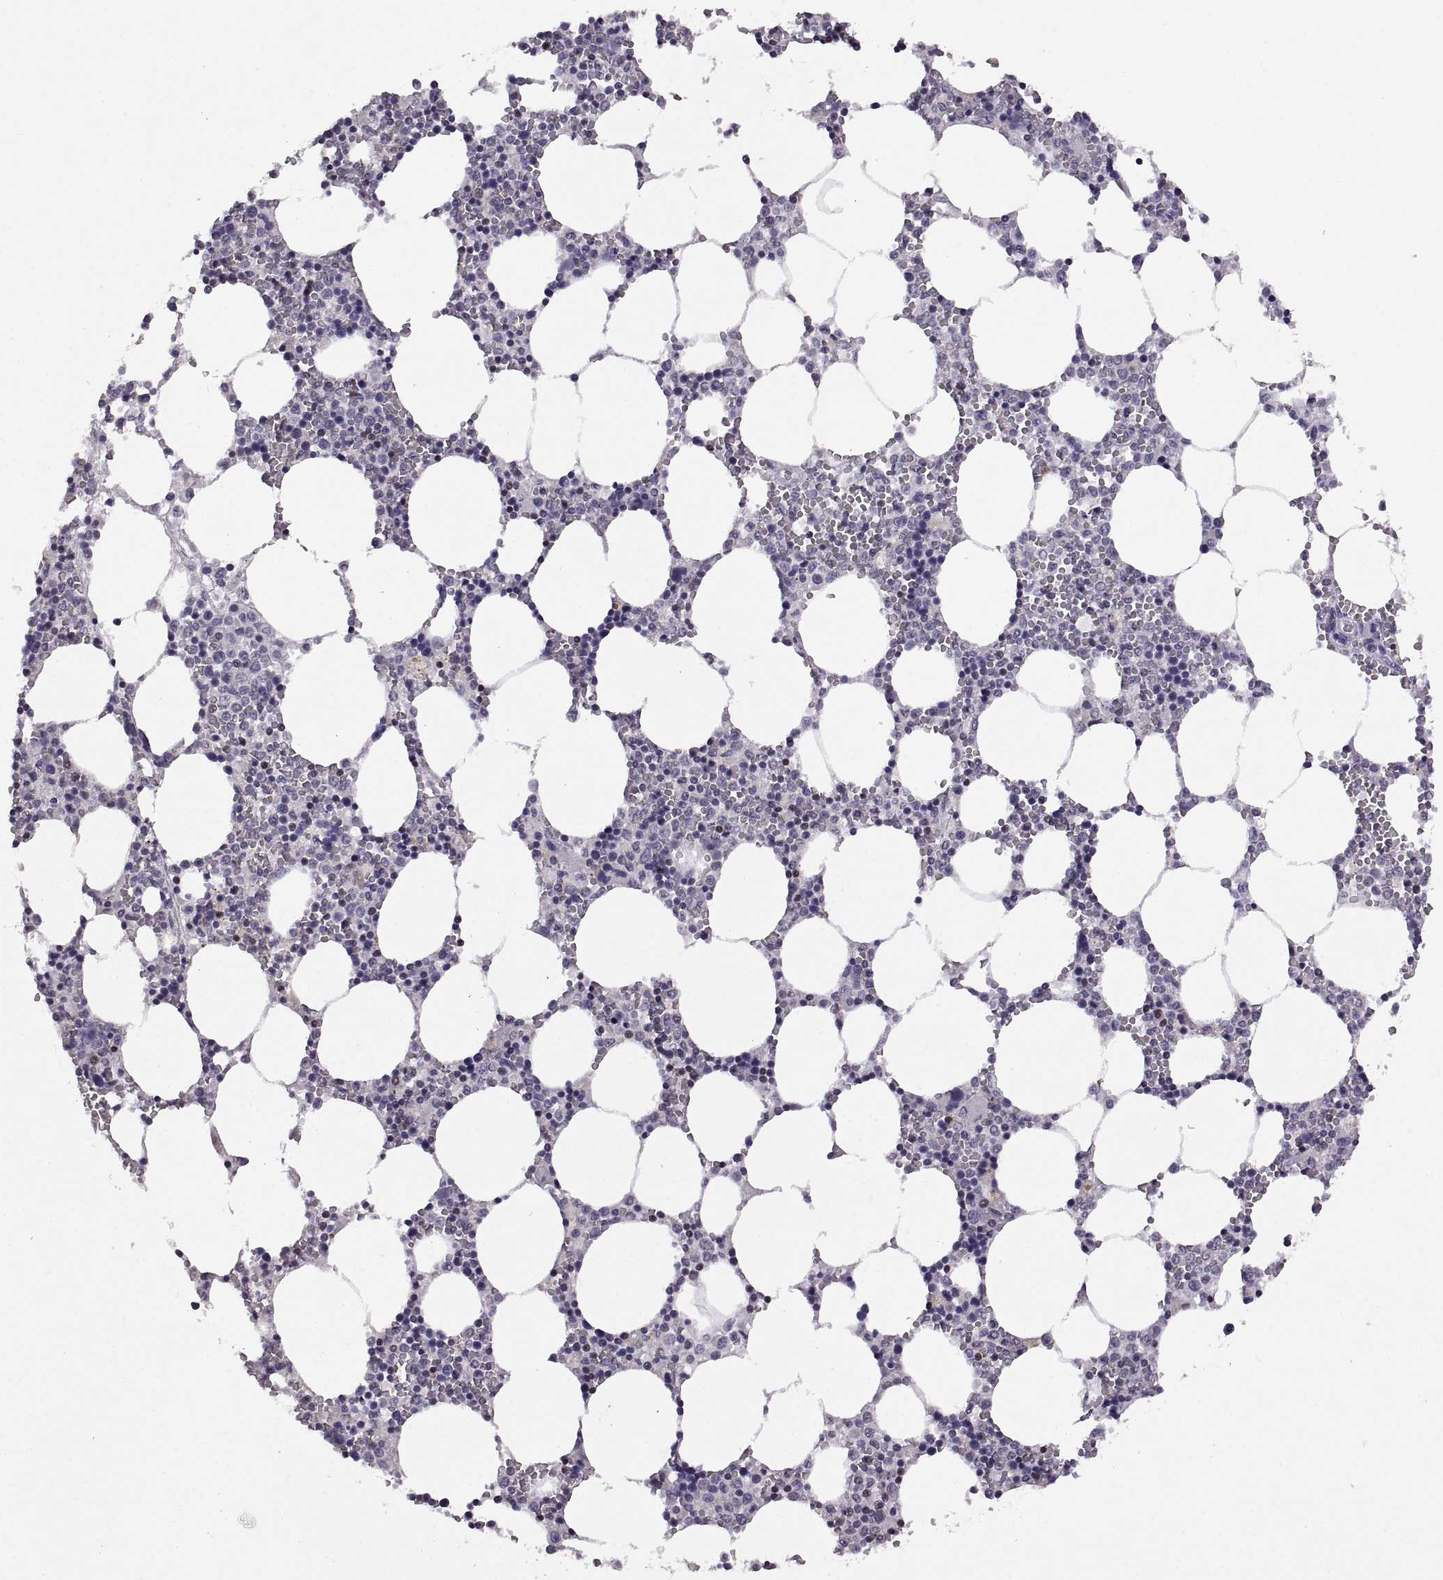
{"staining": {"intensity": "negative", "quantity": "none", "location": "none"}, "tissue": "bone marrow", "cell_type": "Hematopoietic cells", "image_type": "normal", "snomed": [{"axis": "morphology", "description": "Normal tissue, NOS"}, {"axis": "topography", "description": "Bone marrow"}], "caption": "Immunohistochemistry of benign human bone marrow reveals no positivity in hematopoietic cells. (DAB (3,3'-diaminobenzidine) immunohistochemistry visualized using brightfield microscopy, high magnification).", "gene": "NEK2", "patient": {"sex": "female", "age": 64}}